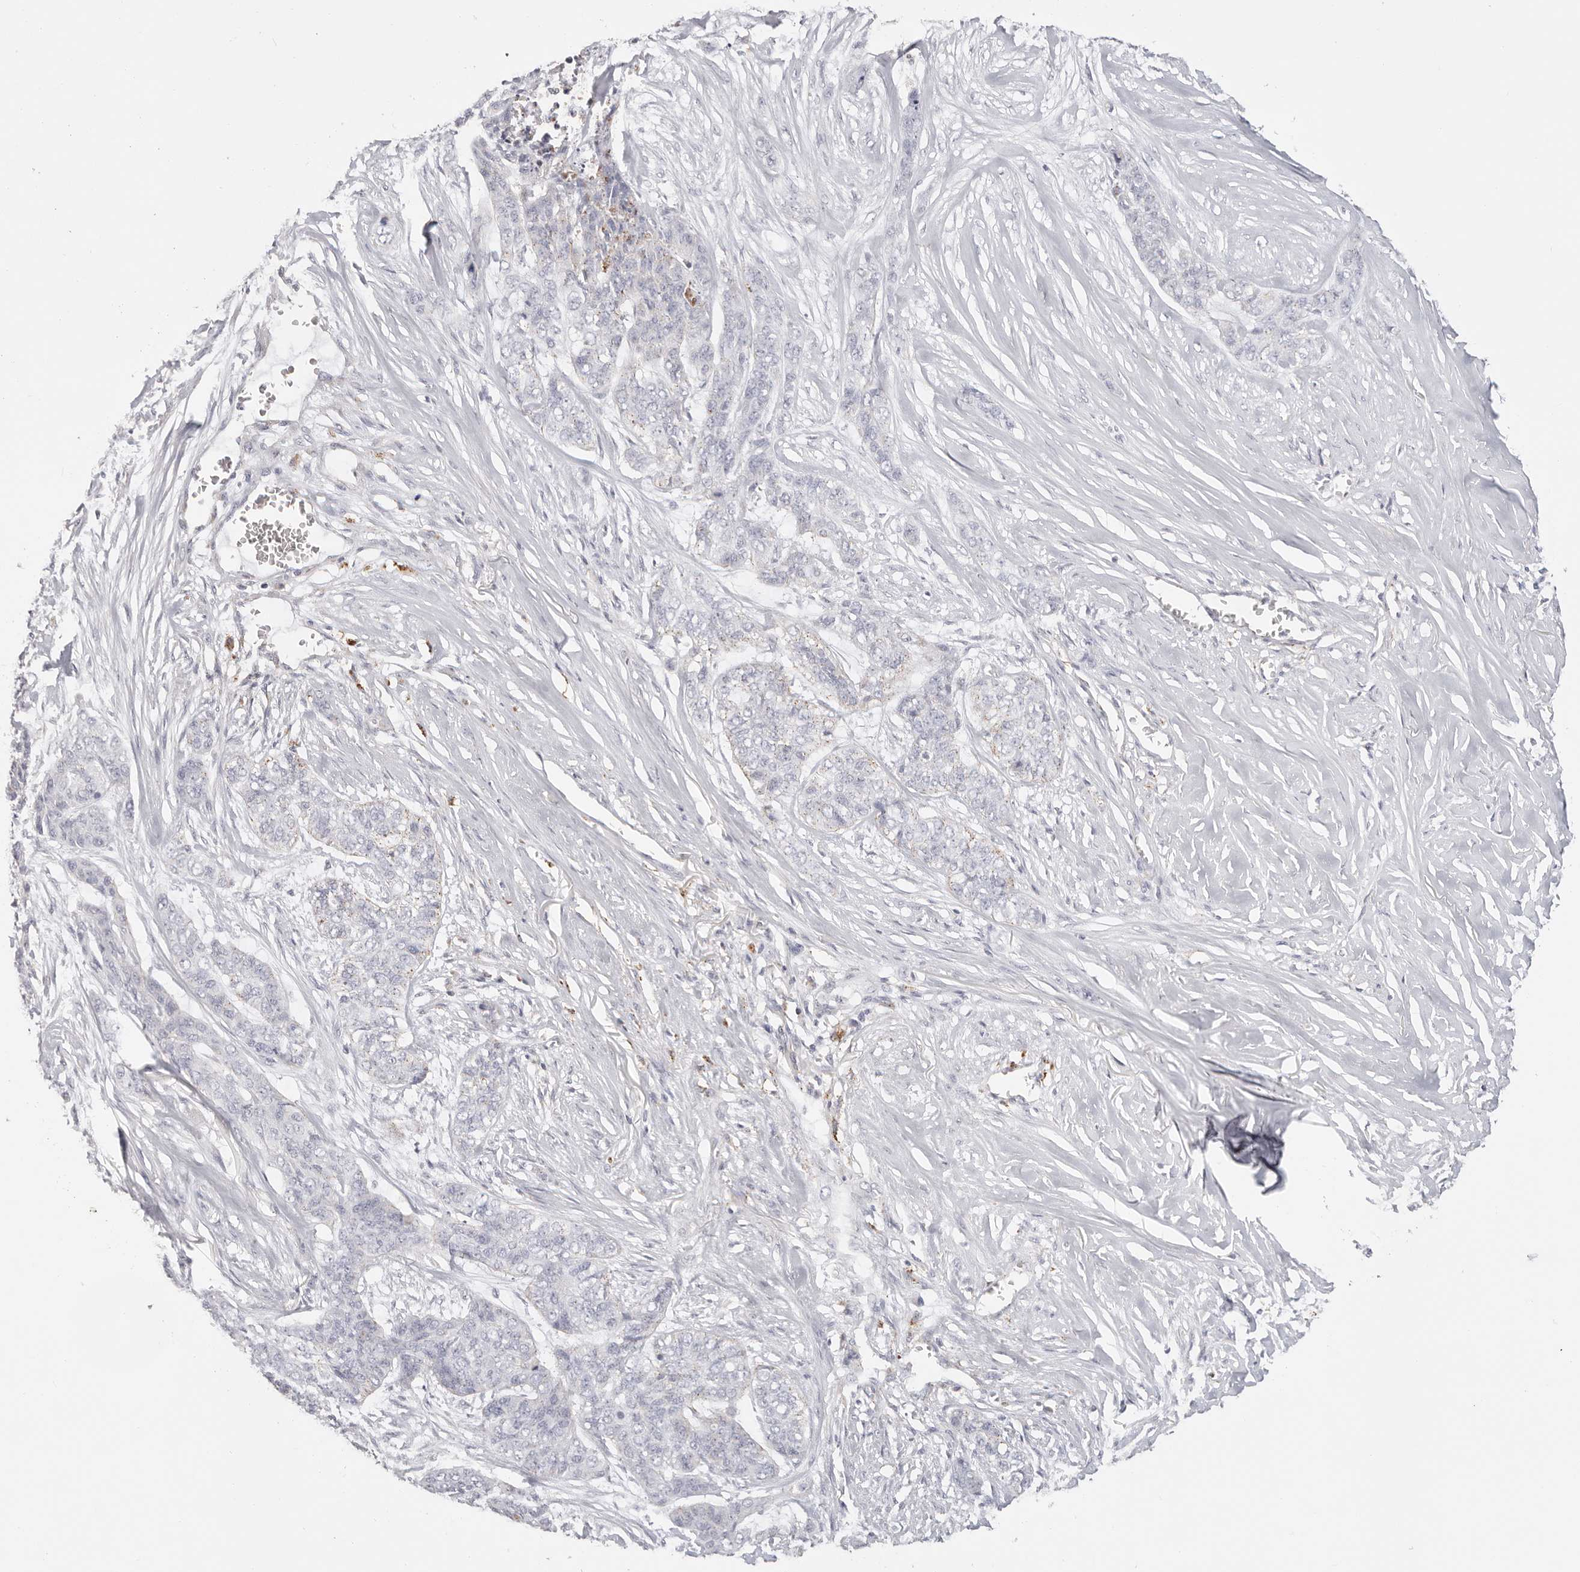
{"staining": {"intensity": "moderate", "quantity": "<25%", "location": "cytoplasmic/membranous"}, "tissue": "skin cancer", "cell_type": "Tumor cells", "image_type": "cancer", "snomed": [{"axis": "morphology", "description": "Basal cell carcinoma"}, {"axis": "topography", "description": "Skin"}], "caption": "The photomicrograph reveals immunohistochemical staining of basal cell carcinoma (skin). There is moderate cytoplasmic/membranous expression is present in approximately <25% of tumor cells.", "gene": "STKLD1", "patient": {"sex": "female", "age": 64}}